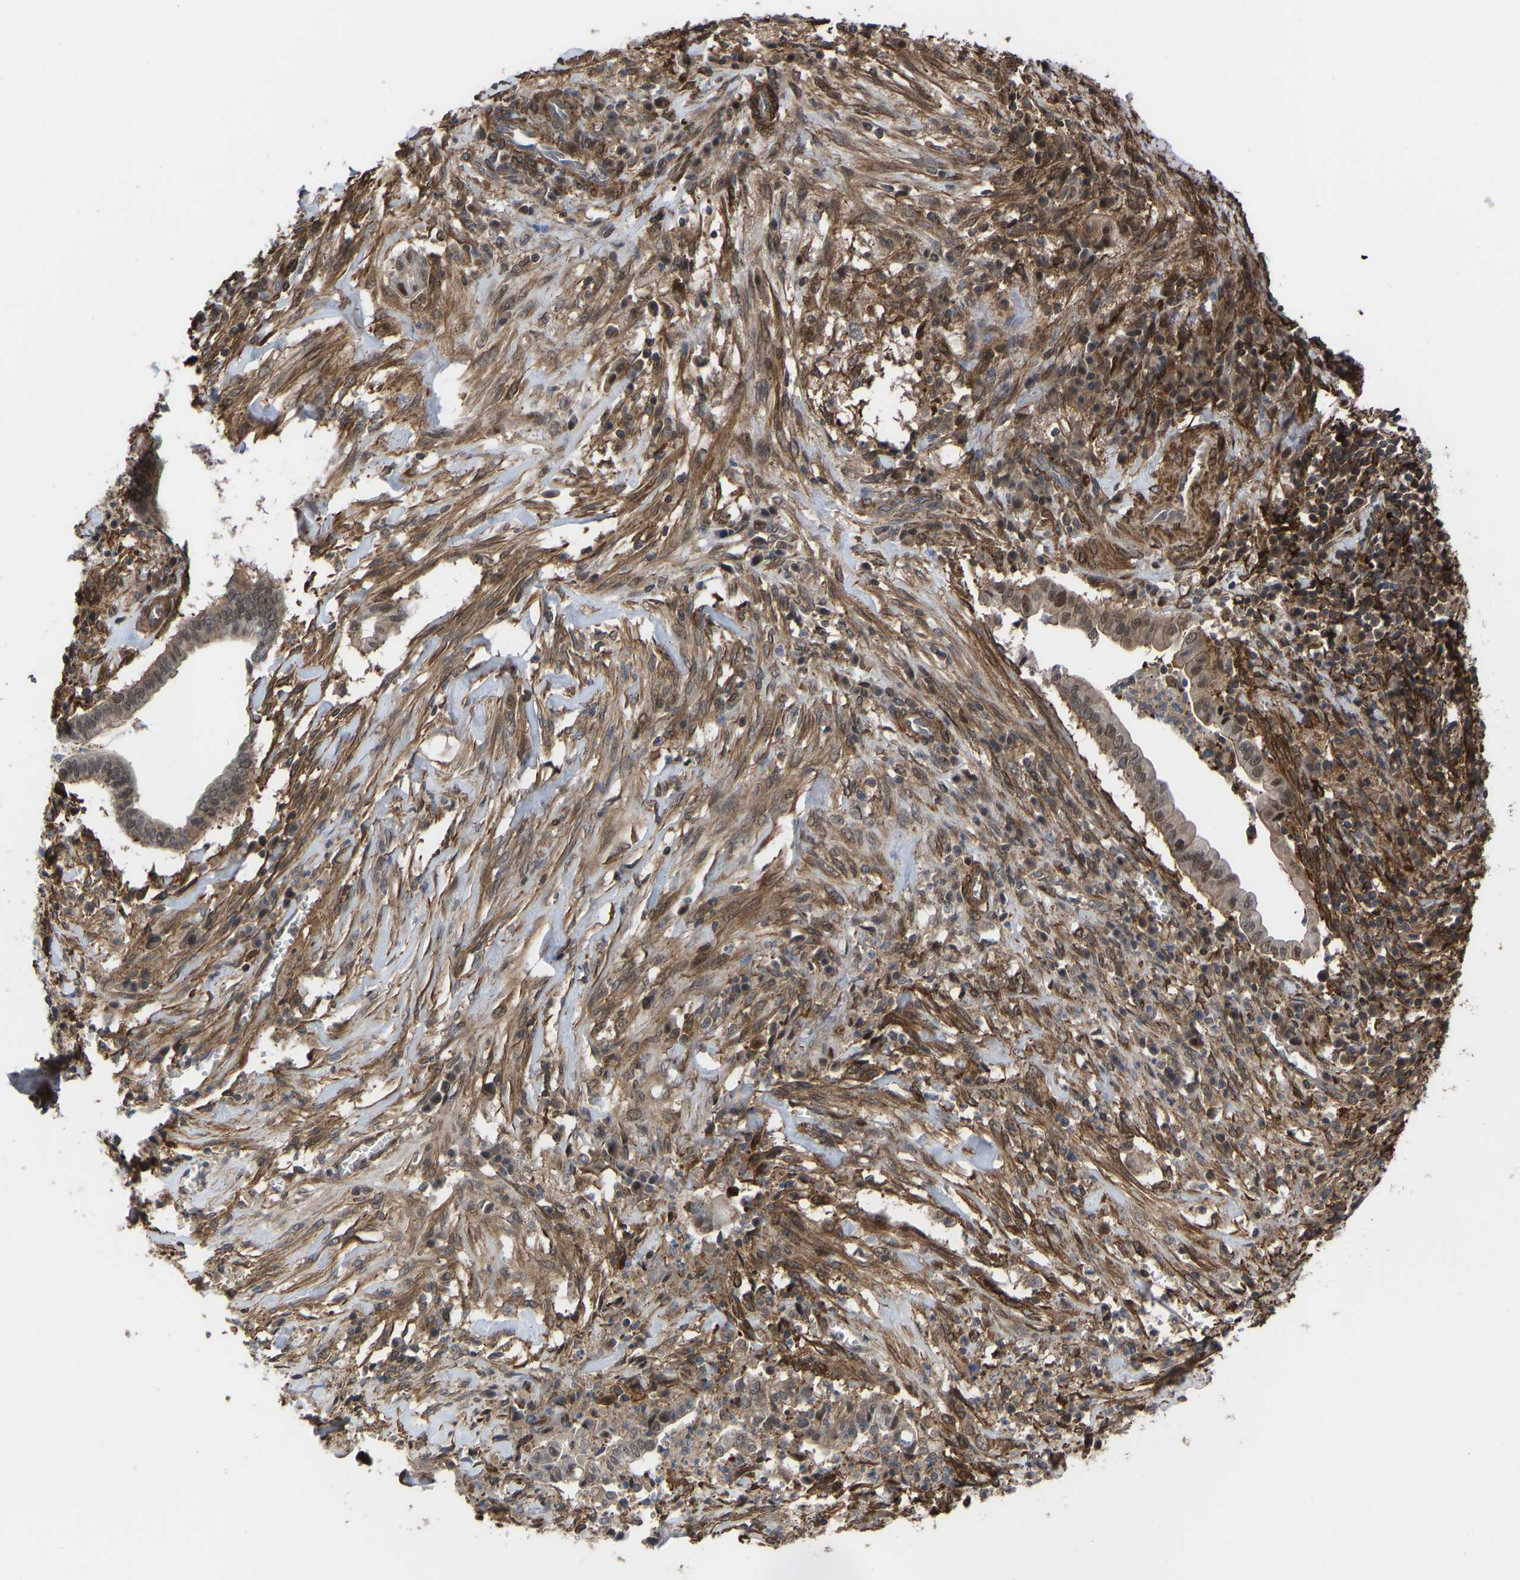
{"staining": {"intensity": "weak", "quantity": ">75%", "location": "cytoplasmic/membranous,nuclear"}, "tissue": "cervical cancer", "cell_type": "Tumor cells", "image_type": "cancer", "snomed": [{"axis": "morphology", "description": "Adenocarcinoma, NOS"}, {"axis": "topography", "description": "Cervix"}], "caption": "Immunohistochemical staining of adenocarcinoma (cervical) reveals low levels of weak cytoplasmic/membranous and nuclear positivity in approximately >75% of tumor cells.", "gene": "CYP7B1", "patient": {"sex": "female", "age": 44}}